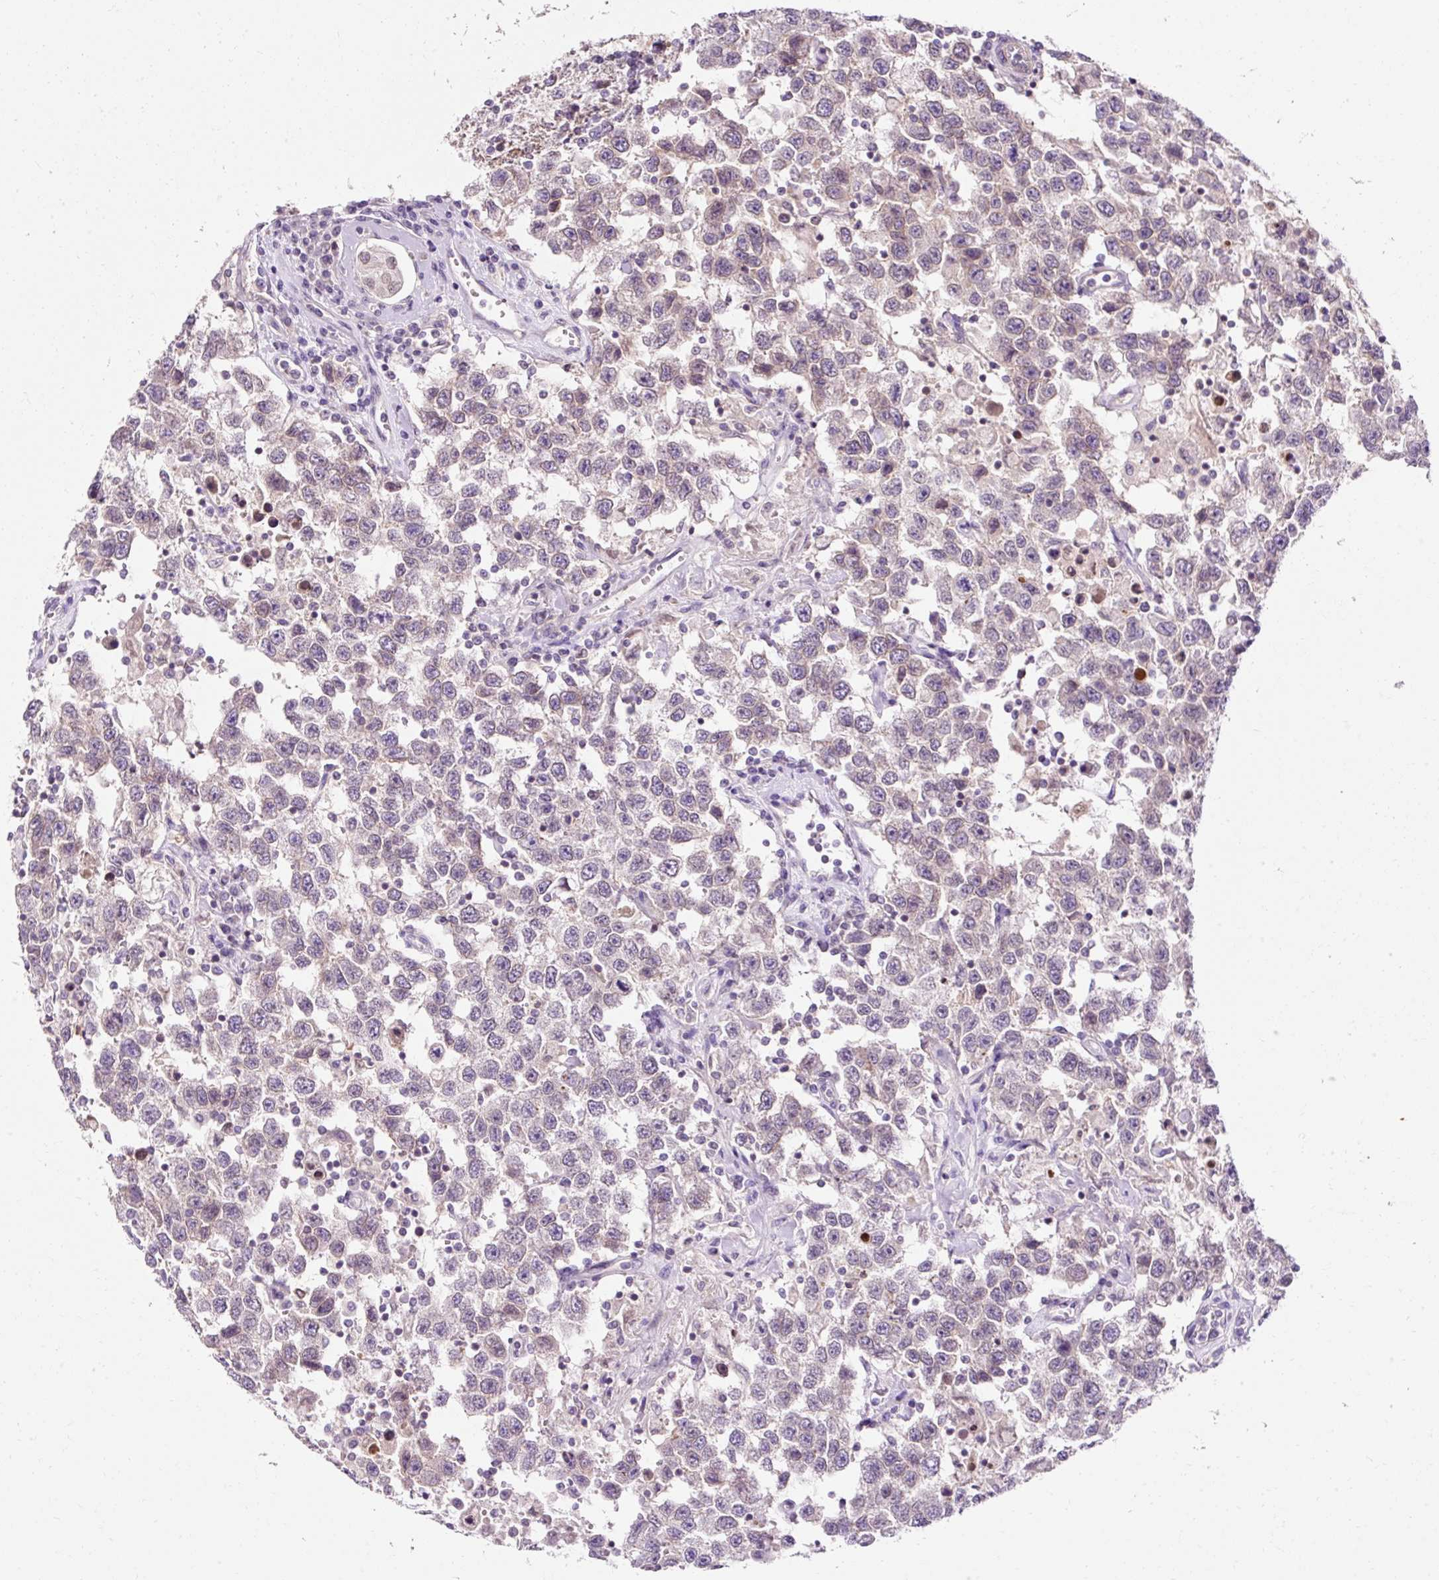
{"staining": {"intensity": "negative", "quantity": "none", "location": "none"}, "tissue": "testis cancer", "cell_type": "Tumor cells", "image_type": "cancer", "snomed": [{"axis": "morphology", "description": "Seminoma, NOS"}, {"axis": "topography", "description": "Testis"}], "caption": "IHC of human testis cancer (seminoma) exhibits no staining in tumor cells. Nuclei are stained in blue.", "gene": "ZNF610", "patient": {"sex": "male", "age": 41}}